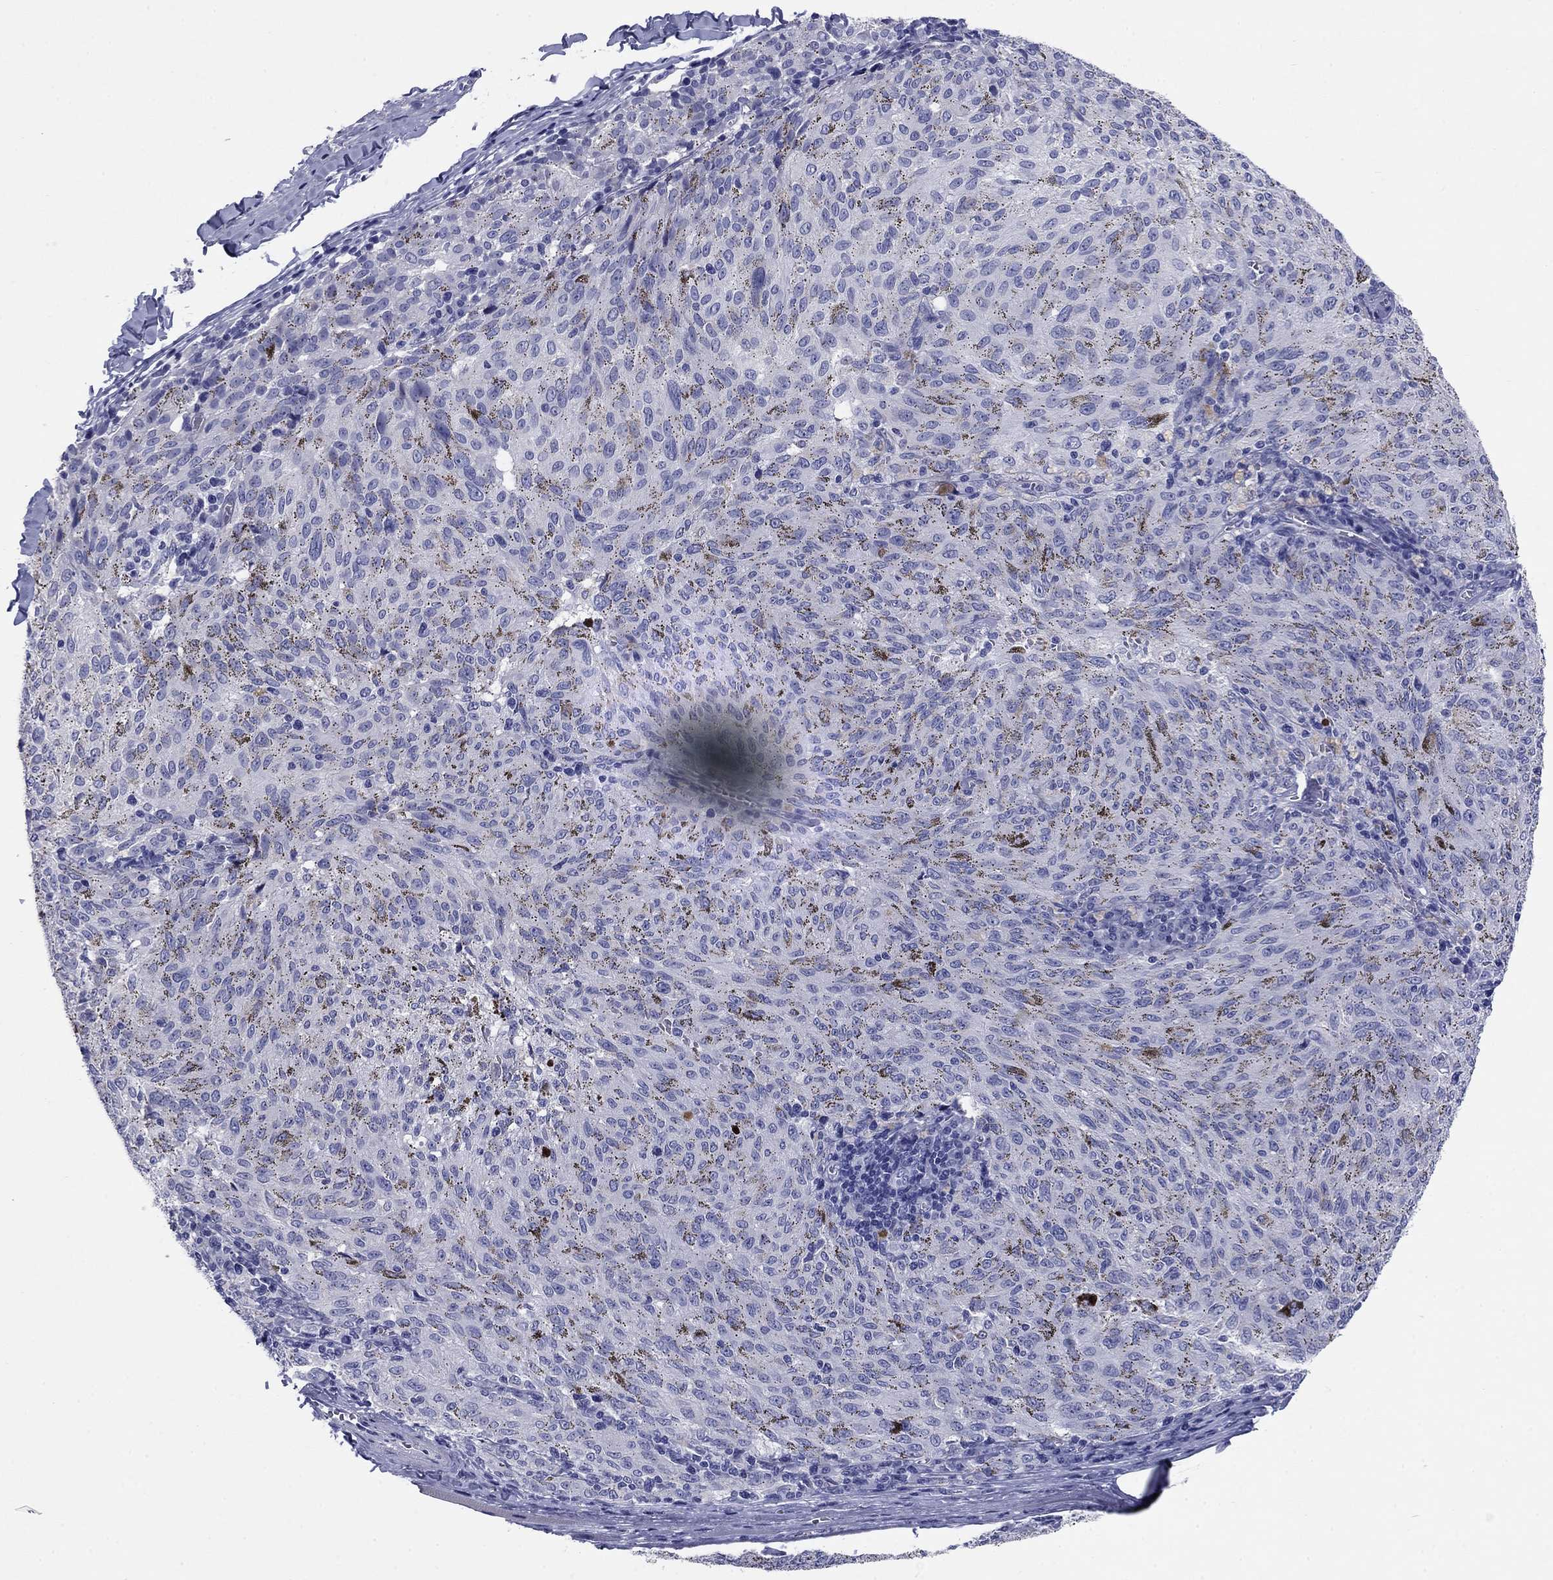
{"staining": {"intensity": "negative", "quantity": "none", "location": "none"}, "tissue": "melanoma", "cell_type": "Tumor cells", "image_type": "cancer", "snomed": [{"axis": "morphology", "description": "Malignant melanoma, NOS"}, {"axis": "topography", "description": "Skin"}], "caption": "Immunohistochemistry of human malignant melanoma reveals no positivity in tumor cells. The staining was performed using DAB to visualize the protein expression in brown, while the nuclei were stained in blue with hematoxylin (Magnification: 20x).", "gene": "PRKCG", "patient": {"sex": "female", "age": 72}}